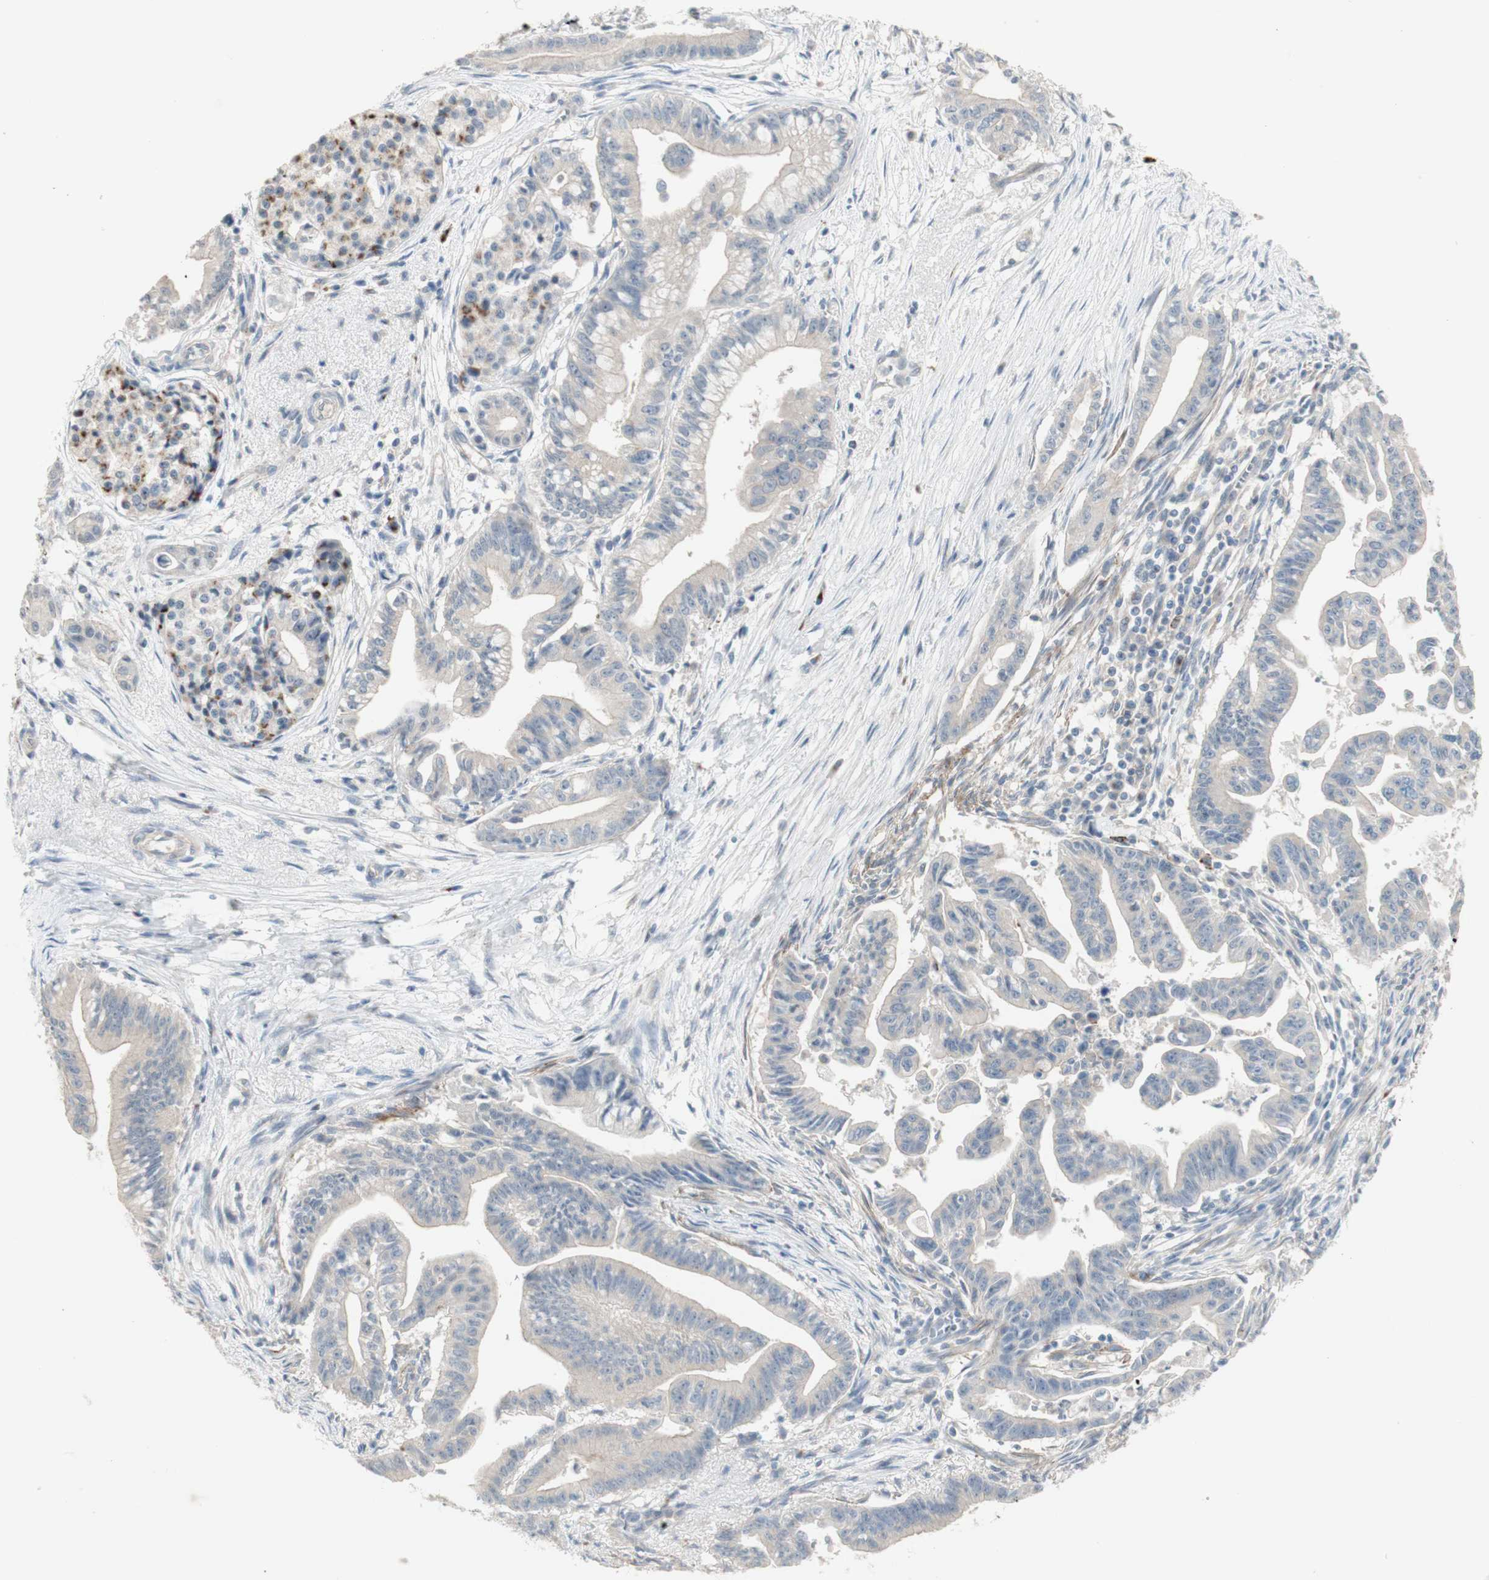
{"staining": {"intensity": "moderate", "quantity": "<25%", "location": "cytoplasmic/membranous"}, "tissue": "pancreatic cancer", "cell_type": "Tumor cells", "image_type": "cancer", "snomed": [{"axis": "morphology", "description": "Adenocarcinoma, NOS"}, {"axis": "topography", "description": "Pancreas"}], "caption": "Tumor cells show moderate cytoplasmic/membranous positivity in about <25% of cells in pancreatic adenocarcinoma.", "gene": "MANEA", "patient": {"sex": "male", "age": 70}}